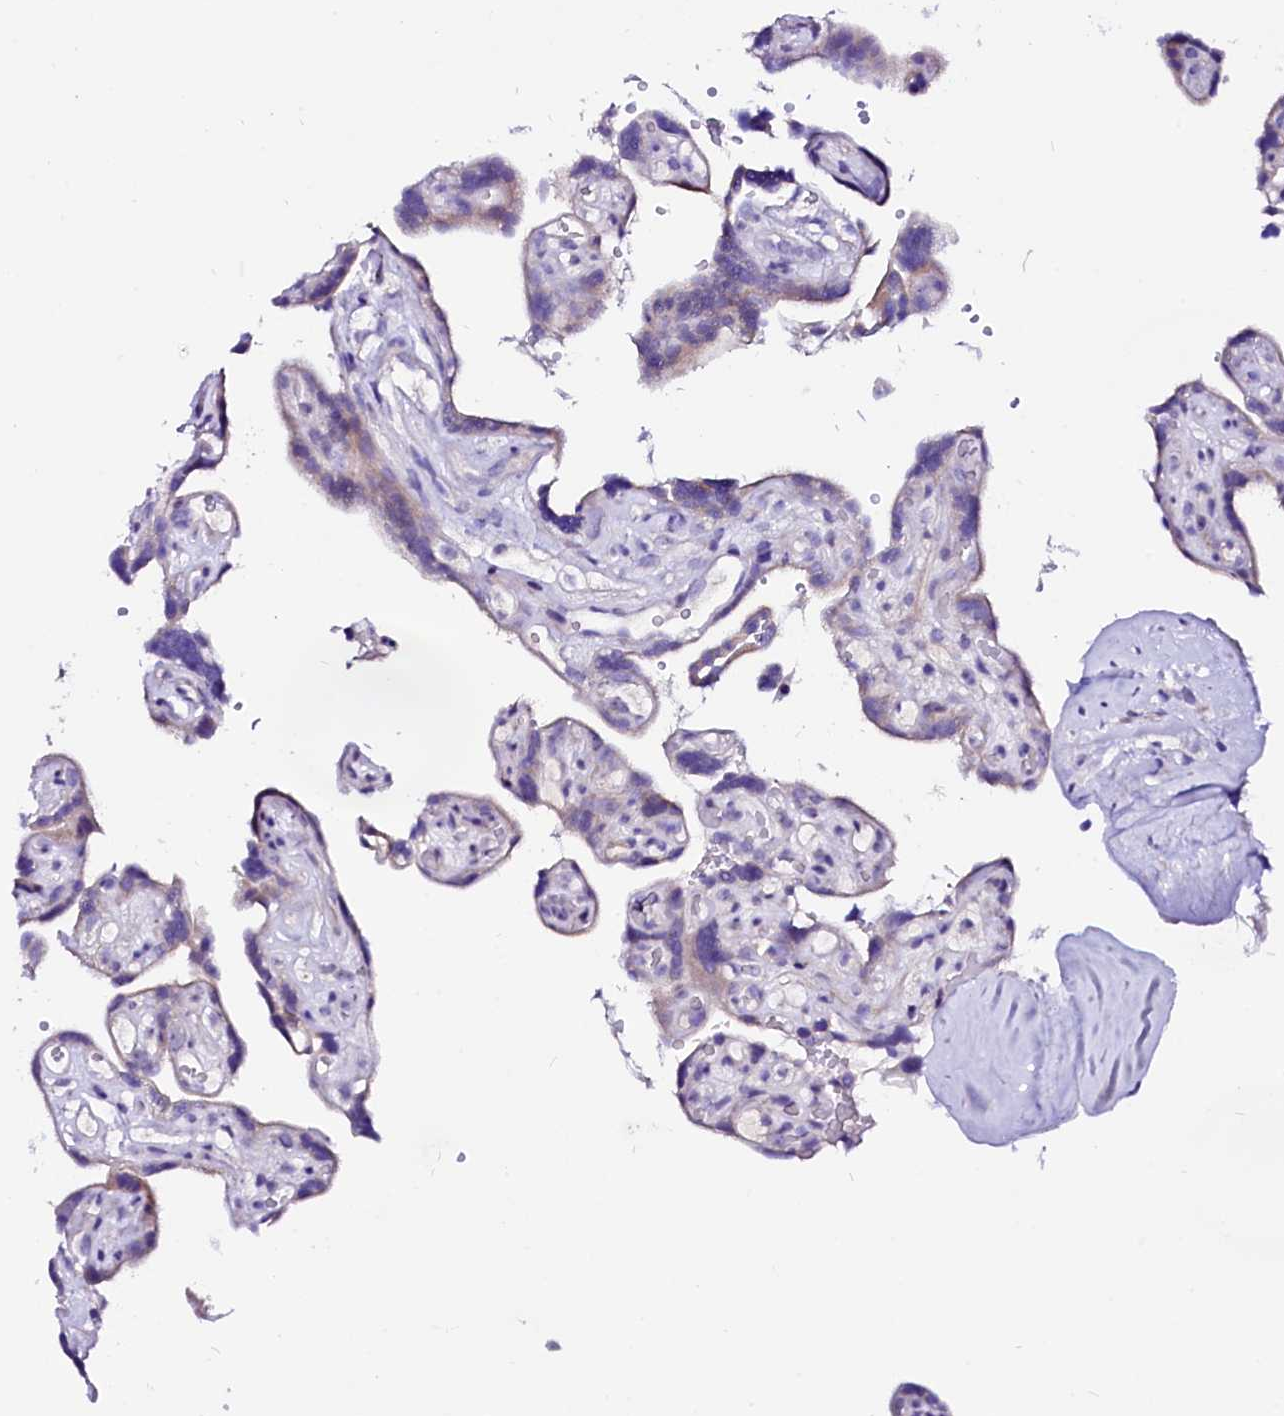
{"staining": {"intensity": "moderate", "quantity": ">75%", "location": "cytoplasmic/membranous"}, "tissue": "placenta", "cell_type": "Decidual cells", "image_type": "normal", "snomed": [{"axis": "morphology", "description": "Normal tissue, NOS"}, {"axis": "topography", "description": "Placenta"}], "caption": "Protein staining demonstrates moderate cytoplasmic/membranous expression in about >75% of decidual cells in normal placenta. (IHC, brightfield microscopy, high magnification).", "gene": "BTBD16", "patient": {"sex": "female", "age": 30}}